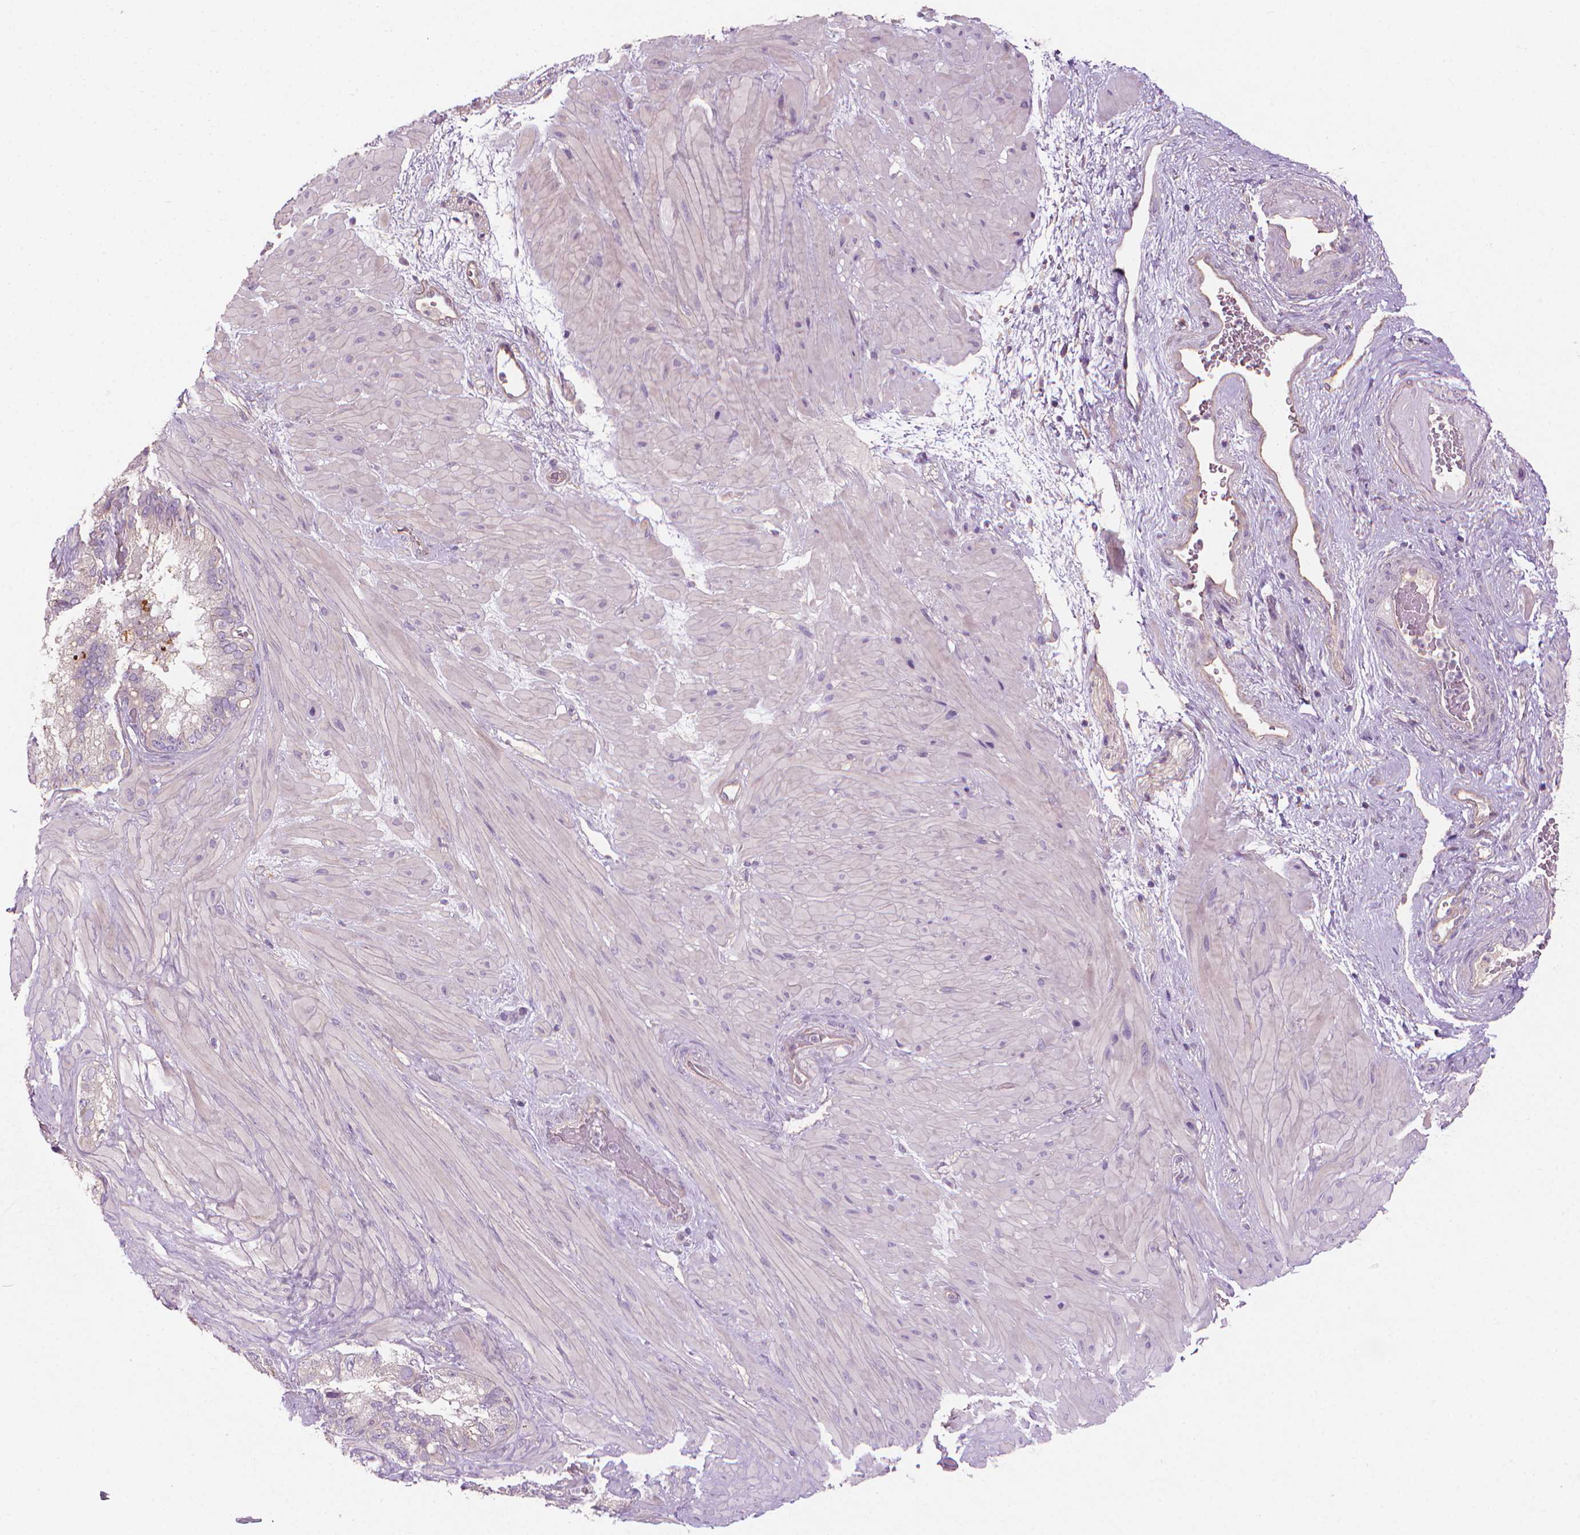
{"staining": {"intensity": "negative", "quantity": "none", "location": "none"}, "tissue": "seminal vesicle", "cell_type": "Glandular cells", "image_type": "normal", "snomed": [{"axis": "morphology", "description": "Normal tissue, NOS"}, {"axis": "topography", "description": "Seminal veicle"}], "caption": "Glandular cells are negative for brown protein staining in unremarkable seminal vesicle. (DAB (3,3'-diaminobenzidine) immunohistochemistry, high magnification).", "gene": "RIIAD1", "patient": {"sex": "male", "age": 60}}